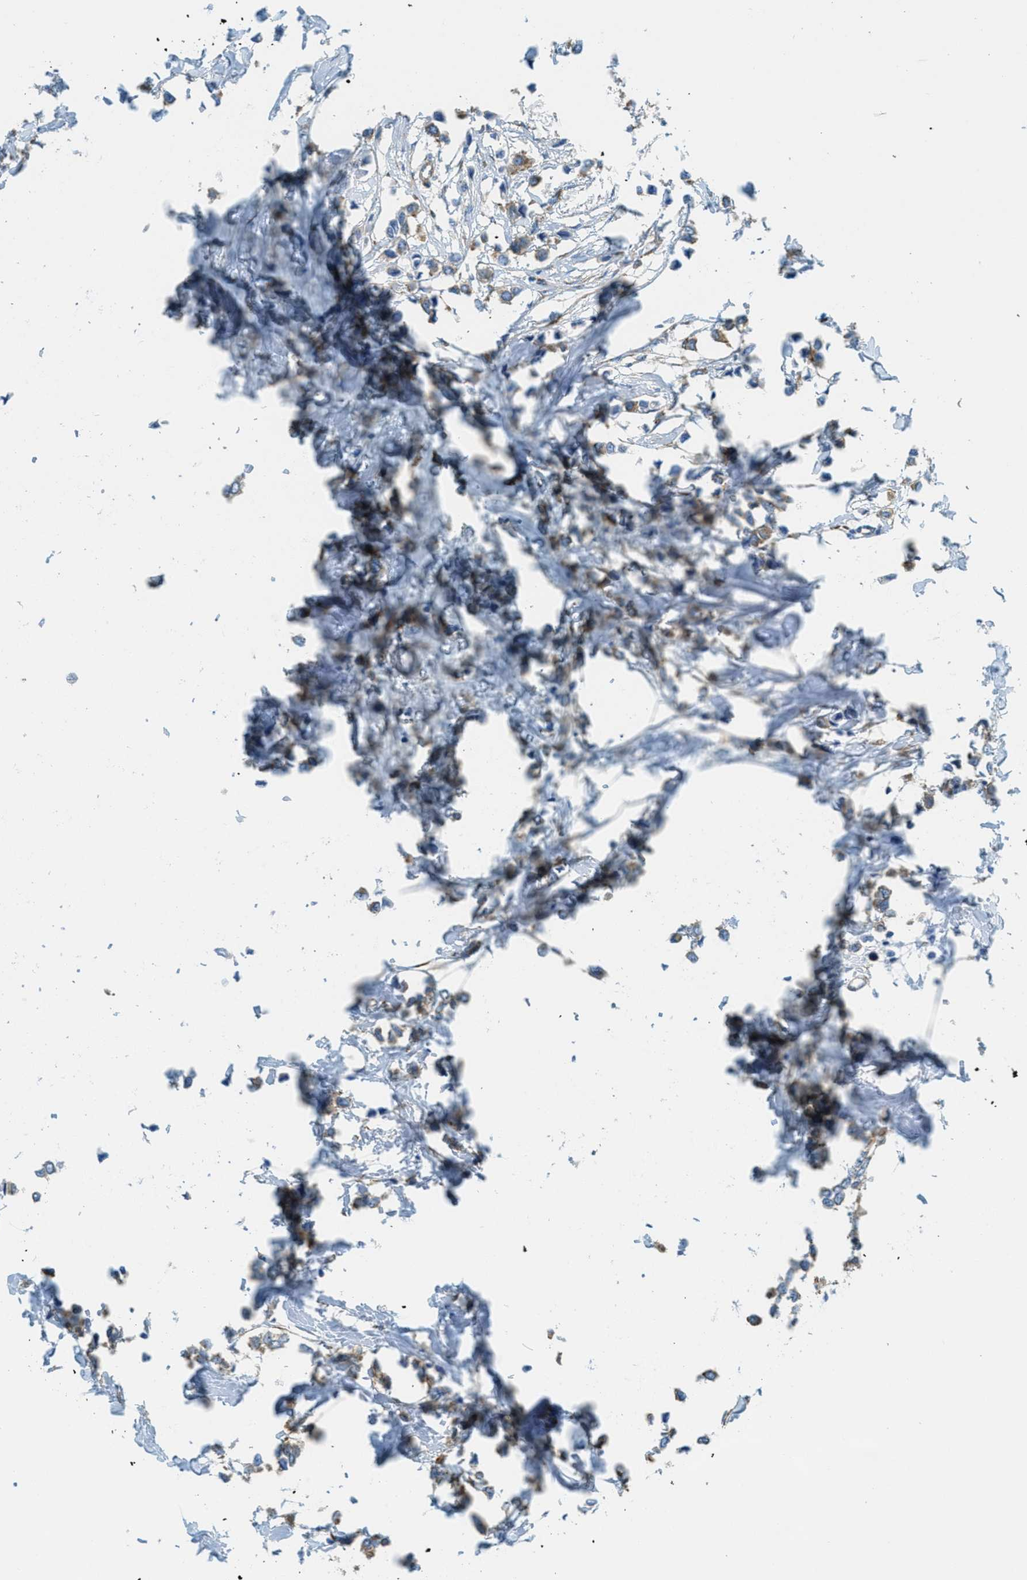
{"staining": {"intensity": "weak", "quantity": ">75%", "location": "cytoplasmic/membranous"}, "tissue": "breast cancer", "cell_type": "Tumor cells", "image_type": "cancer", "snomed": [{"axis": "morphology", "description": "Lobular carcinoma"}, {"axis": "topography", "description": "Breast"}], "caption": "Immunohistochemistry histopathology image of neoplastic tissue: human lobular carcinoma (breast) stained using immunohistochemistry (IHC) reveals low levels of weak protein expression localized specifically in the cytoplasmic/membranous of tumor cells, appearing as a cytoplasmic/membranous brown color.", "gene": "AP2B1", "patient": {"sex": "female", "age": 51}}